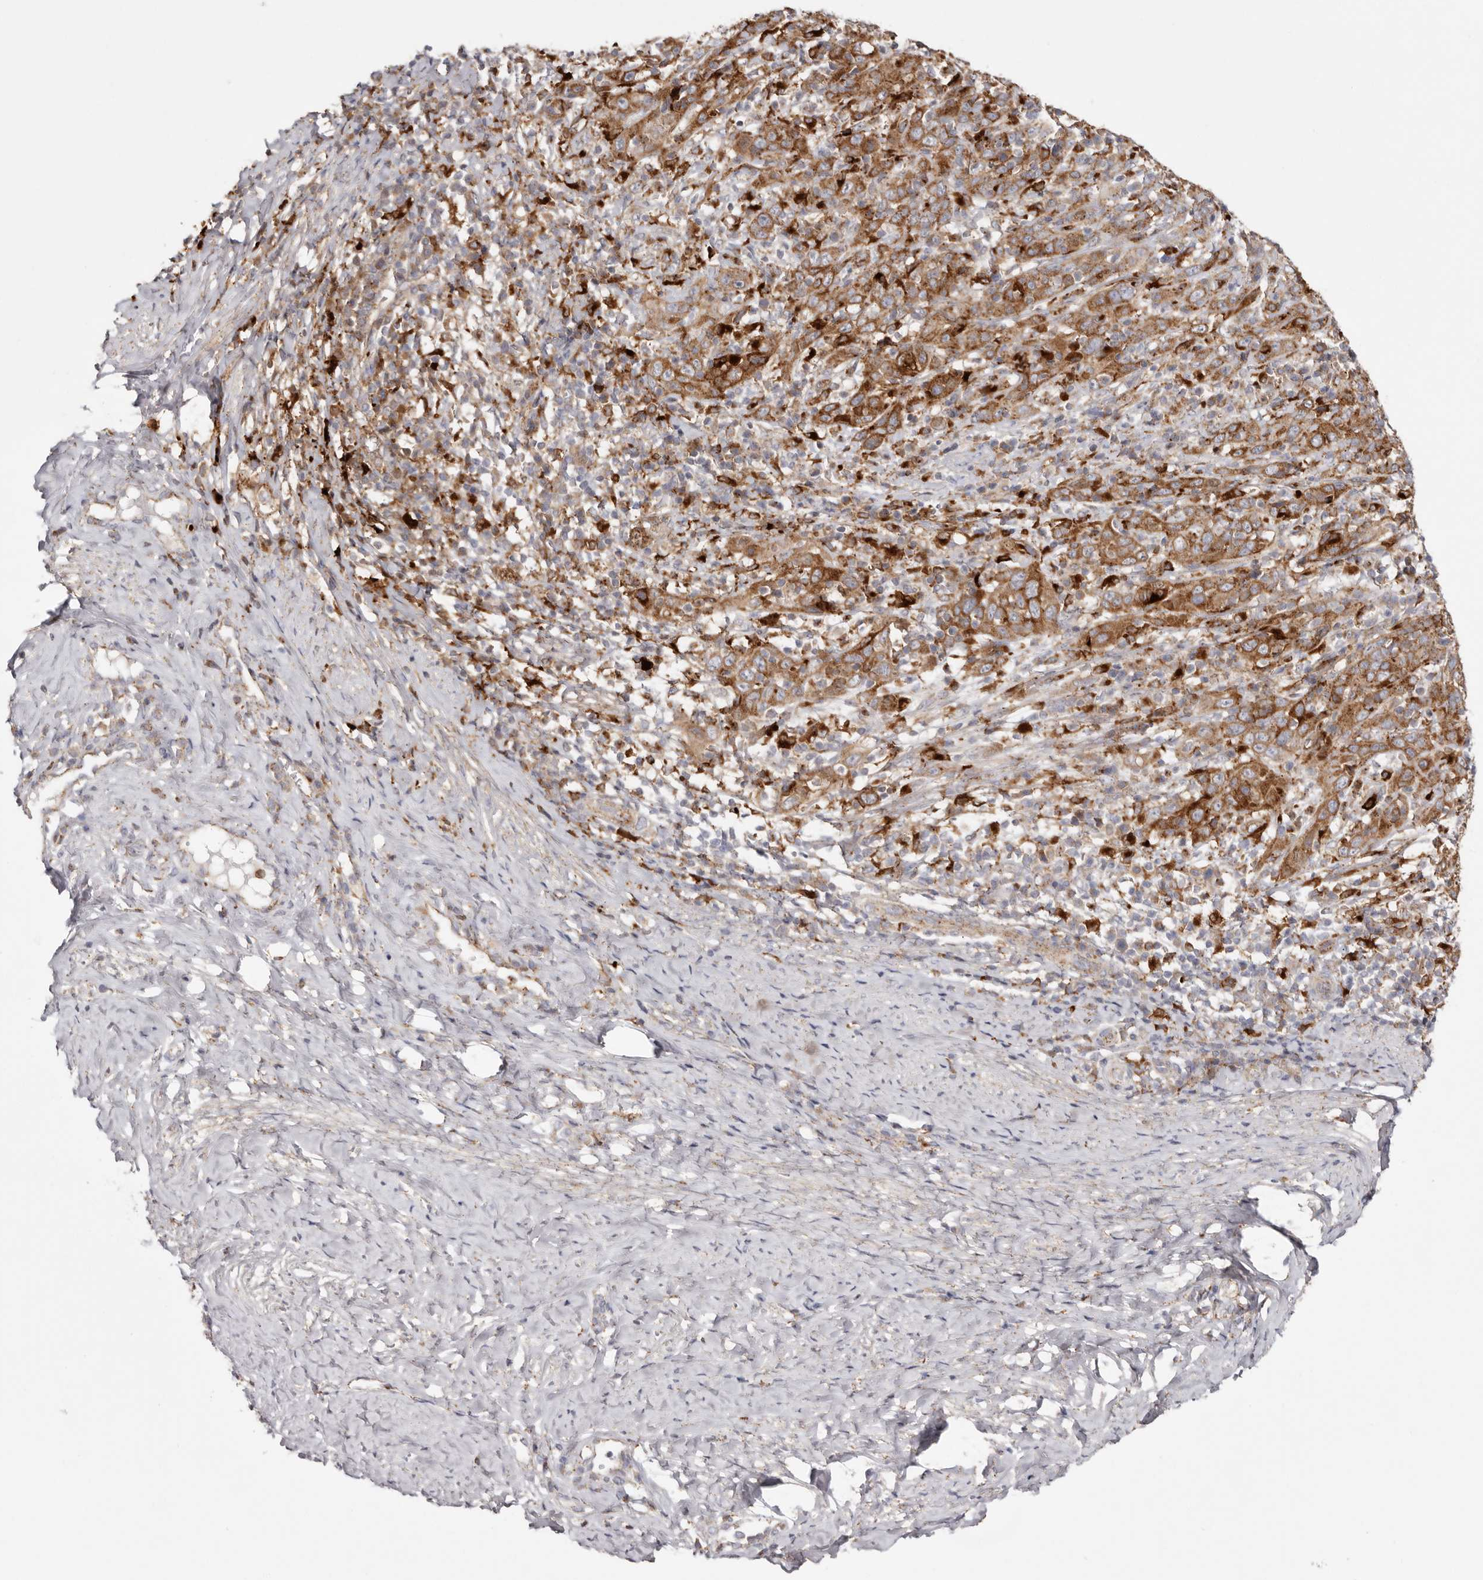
{"staining": {"intensity": "moderate", "quantity": ">75%", "location": "cytoplasmic/membranous"}, "tissue": "cervical cancer", "cell_type": "Tumor cells", "image_type": "cancer", "snomed": [{"axis": "morphology", "description": "Squamous cell carcinoma, NOS"}, {"axis": "topography", "description": "Cervix"}], "caption": "Immunohistochemical staining of human cervical squamous cell carcinoma demonstrates medium levels of moderate cytoplasmic/membranous expression in about >75% of tumor cells.", "gene": "GRN", "patient": {"sex": "female", "age": 46}}